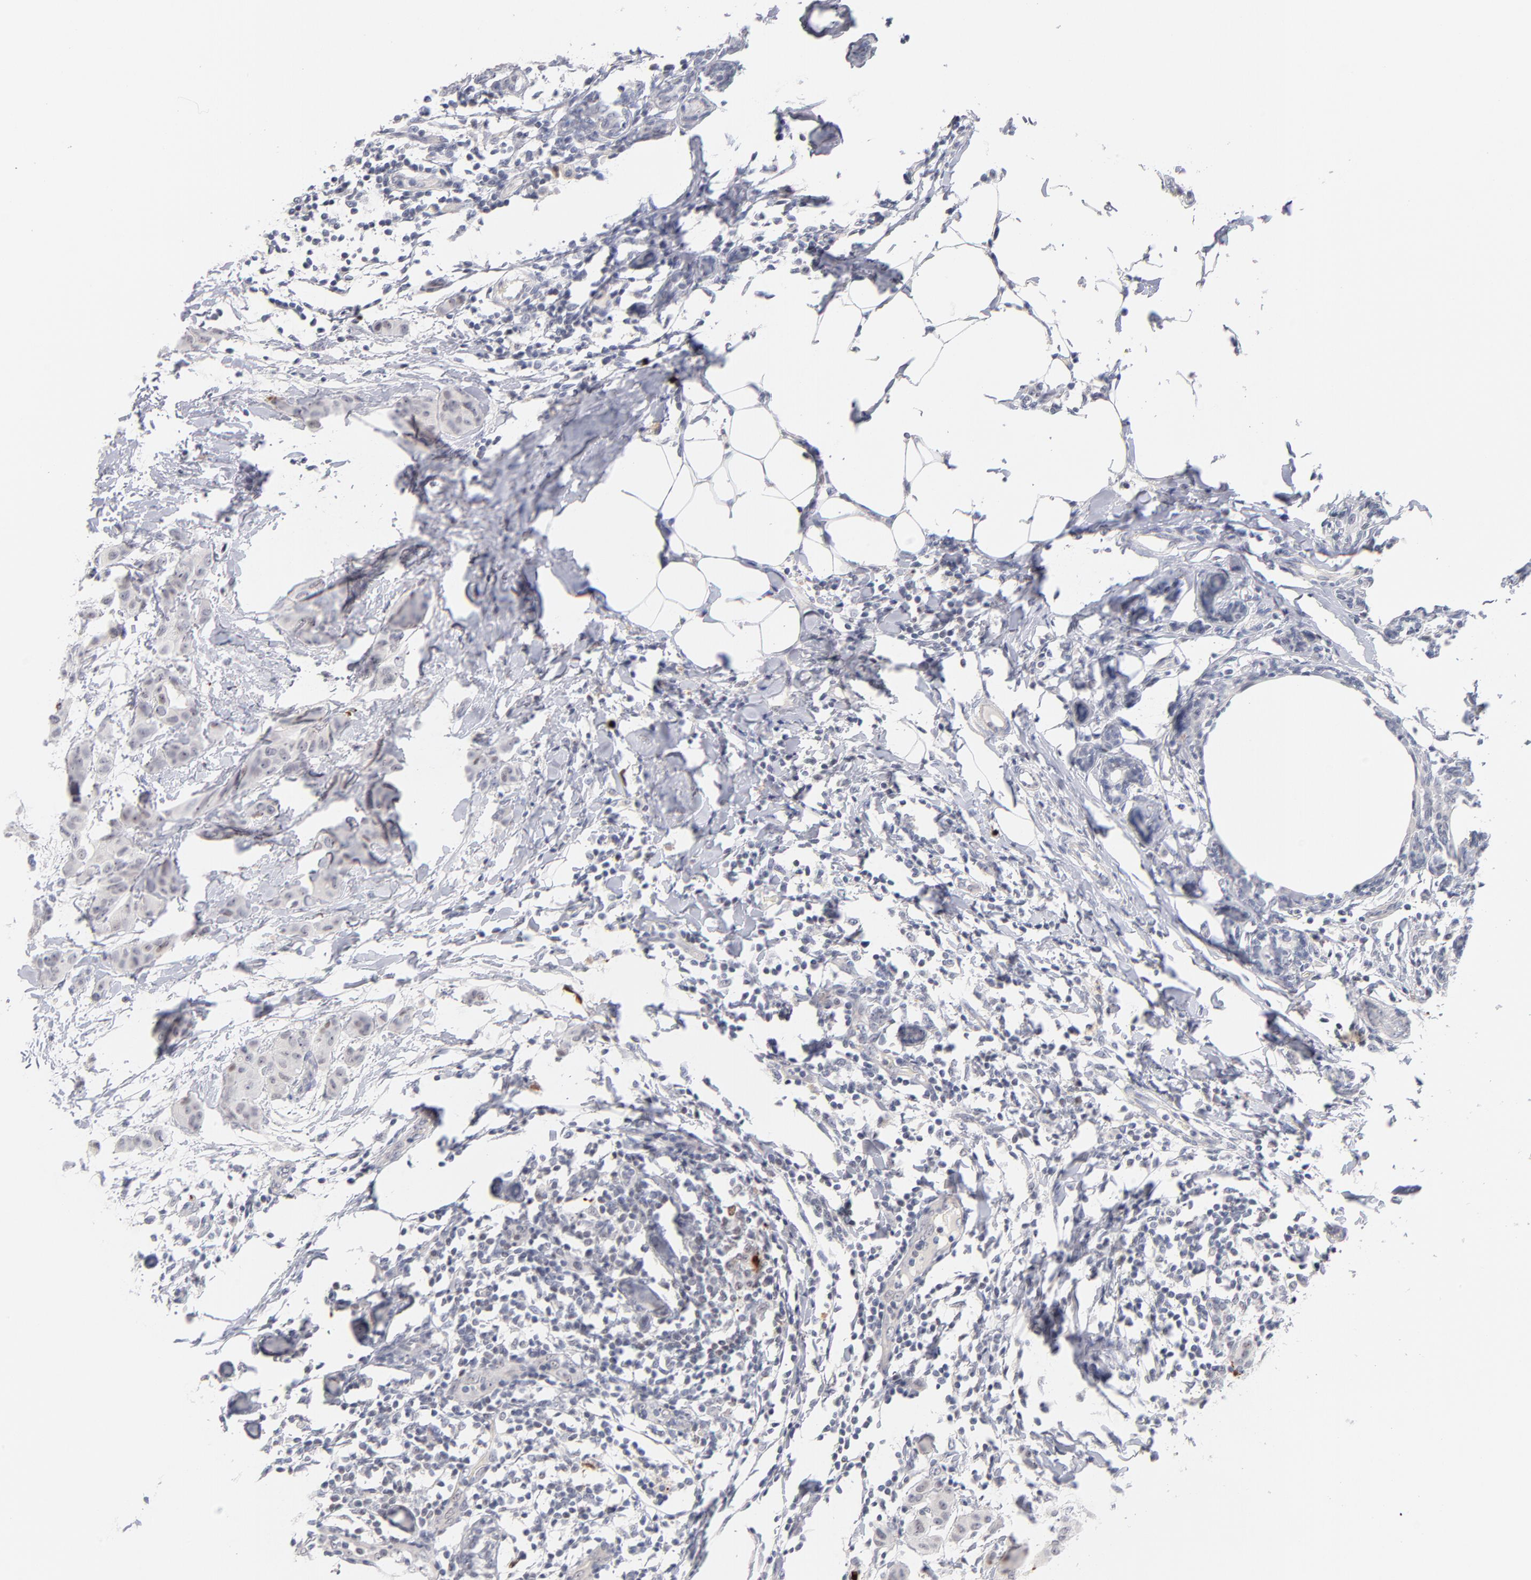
{"staining": {"intensity": "negative", "quantity": "none", "location": "none"}, "tissue": "breast cancer", "cell_type": "Tumor cells", "image_type": "cancer", "snomed": [{"axis": "morphology", "description": "Duct carcinoma"}, {"axis": "topography", "description": "Breast"}], "caption": "There is no significant staining in tumor cells of breast invasive ductal carcinoma. (Brightfield microscopy of DAB immunohistochemistry (IHC) at high magnification).", "gene": "PARP1", "patient": {"sex": "female", "age": 40}}